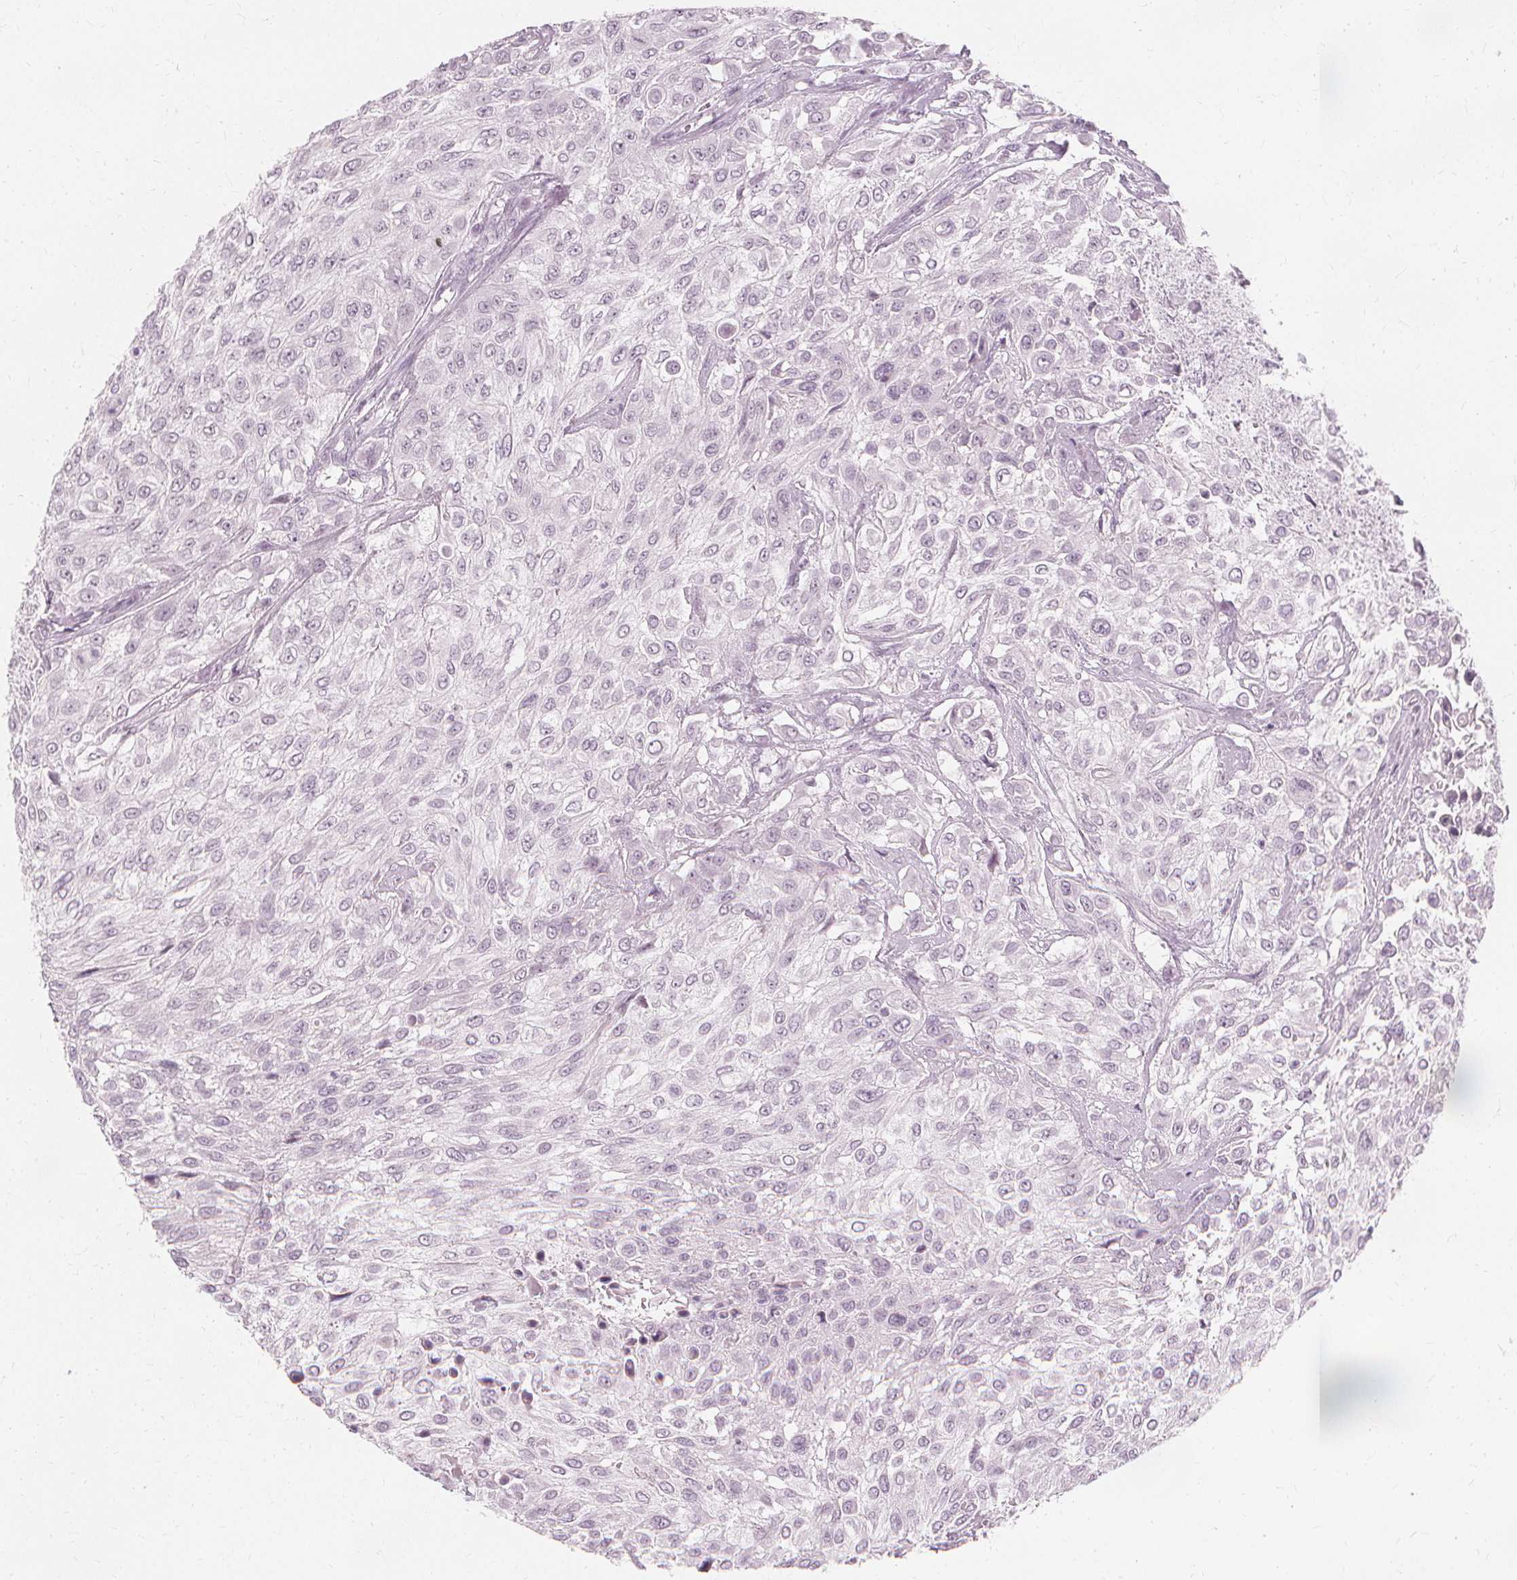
{"staining": {"intensity": "negative", "quantity": "none", "location": "none"}, "tissue": "urothelial cancer", "cell_type": "Tumor cells", "image_type": "cancer", "snomed": [{"axis": "morphology", "description": "Urothelial carcinoma, High grade"}, {"axis": "topography", "description": "Urinary bladder"}], "caption": "Tumor cells show no significant protein staining in high-grade urothelial carcinoma. (Brightfield microscopy of DAB immunohistochemistry at high magnification).", "gene": "NXPE1", "patient": {"sex": "male", "age": 57}}